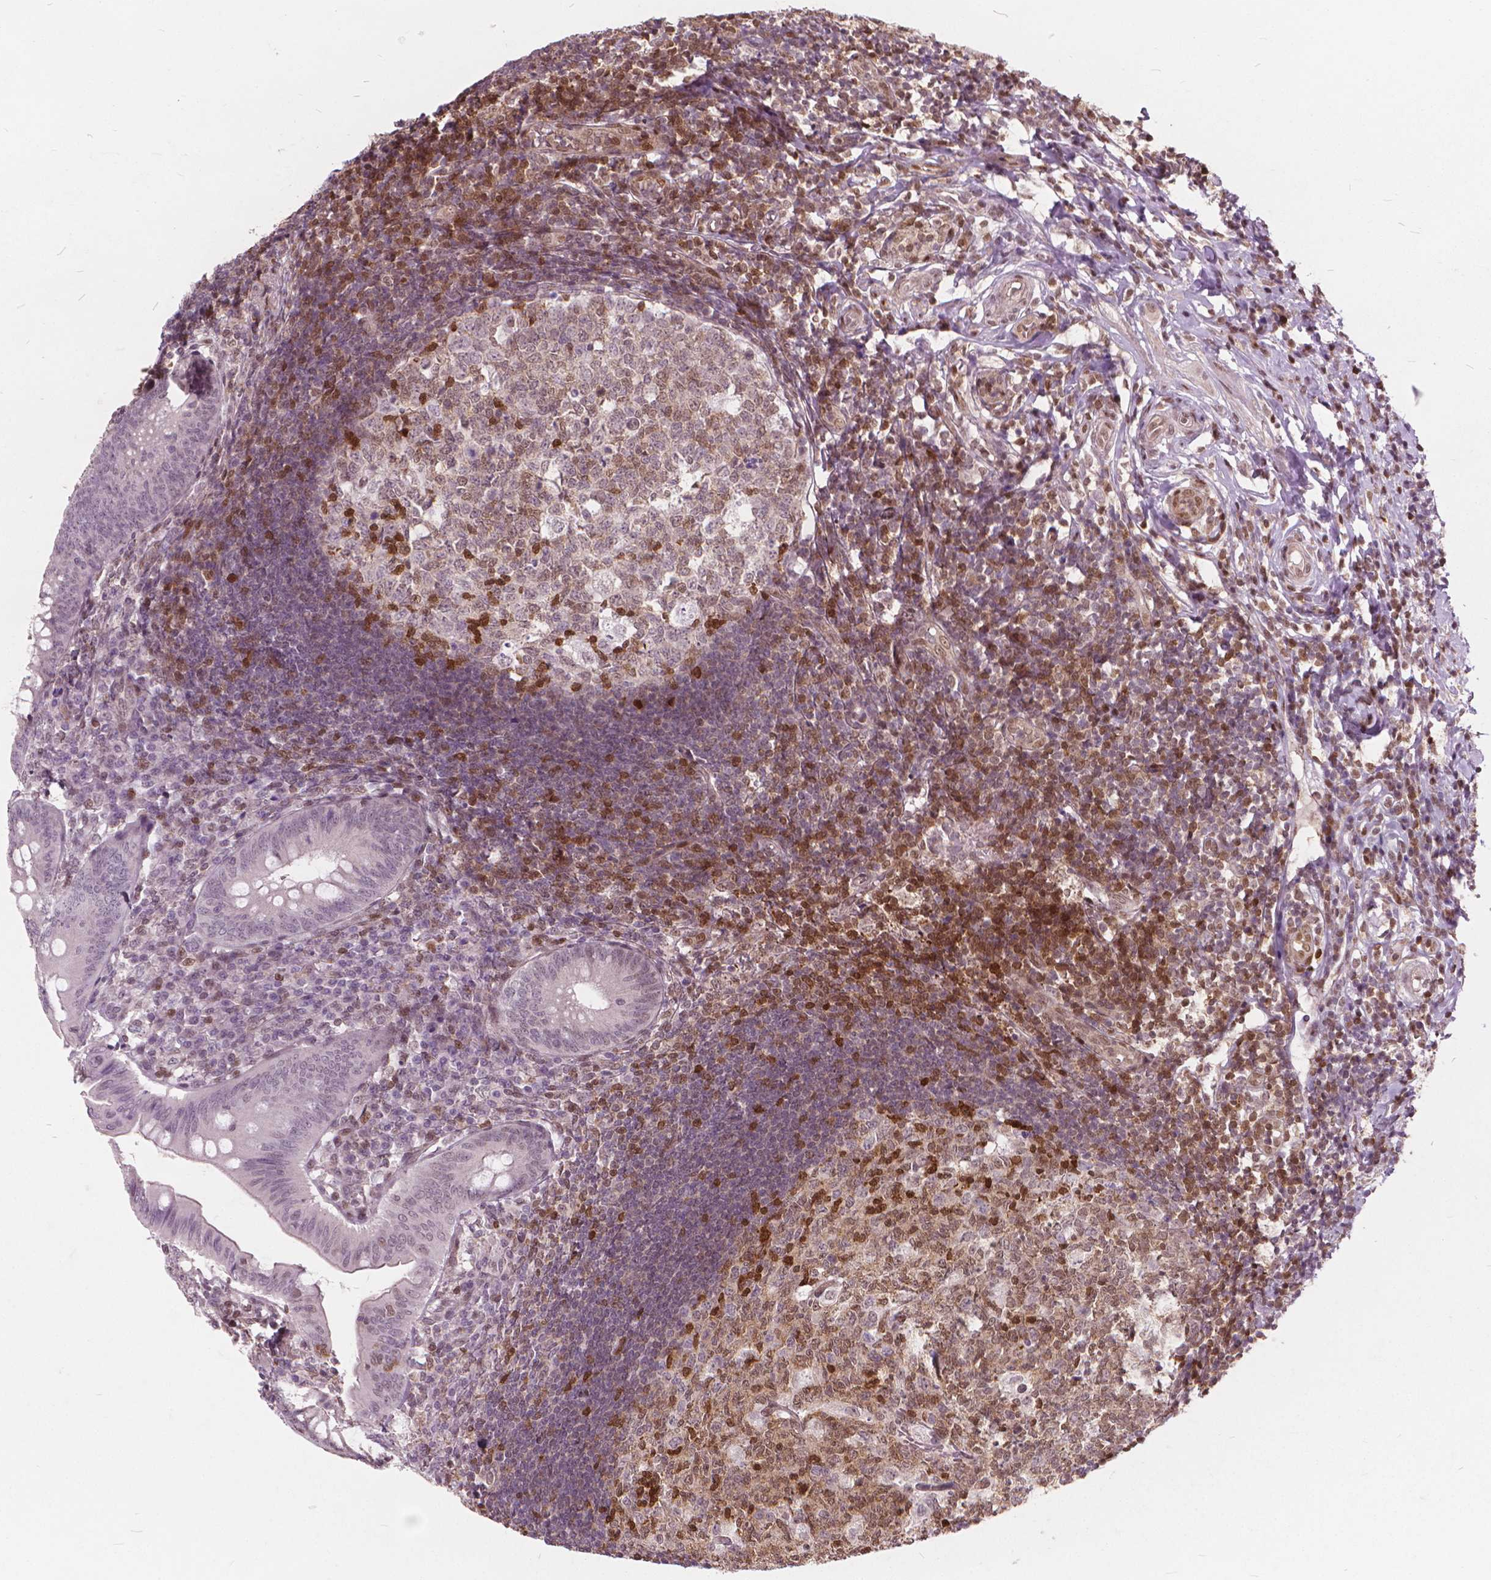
{"staining": {"intensity": "weak", "quantity": "25%-75%", "location": "nuclear"}, "tissue": "appendix", "cell_type": "Glandular cells", "image_type": "normal", "snomed": [{"axis": "morphology", "description": "Normal tissue, NOS"}, {"axis": "morphology", "description": "Inflammation, NOS"}, {"axis": "topography", "description": "Appendix"}], "caption": "Benign appendix was stained to show a protein in brown. There is low levels of weak nuclear expression in about 25%-75% of glandular cells. (DAB (3,3'-diaminobenzidine) IHC, brown staining for protein, blue staining for nuclei).", "gene": "STAT5B", "patient": {"sex": "male", "age": 16}}